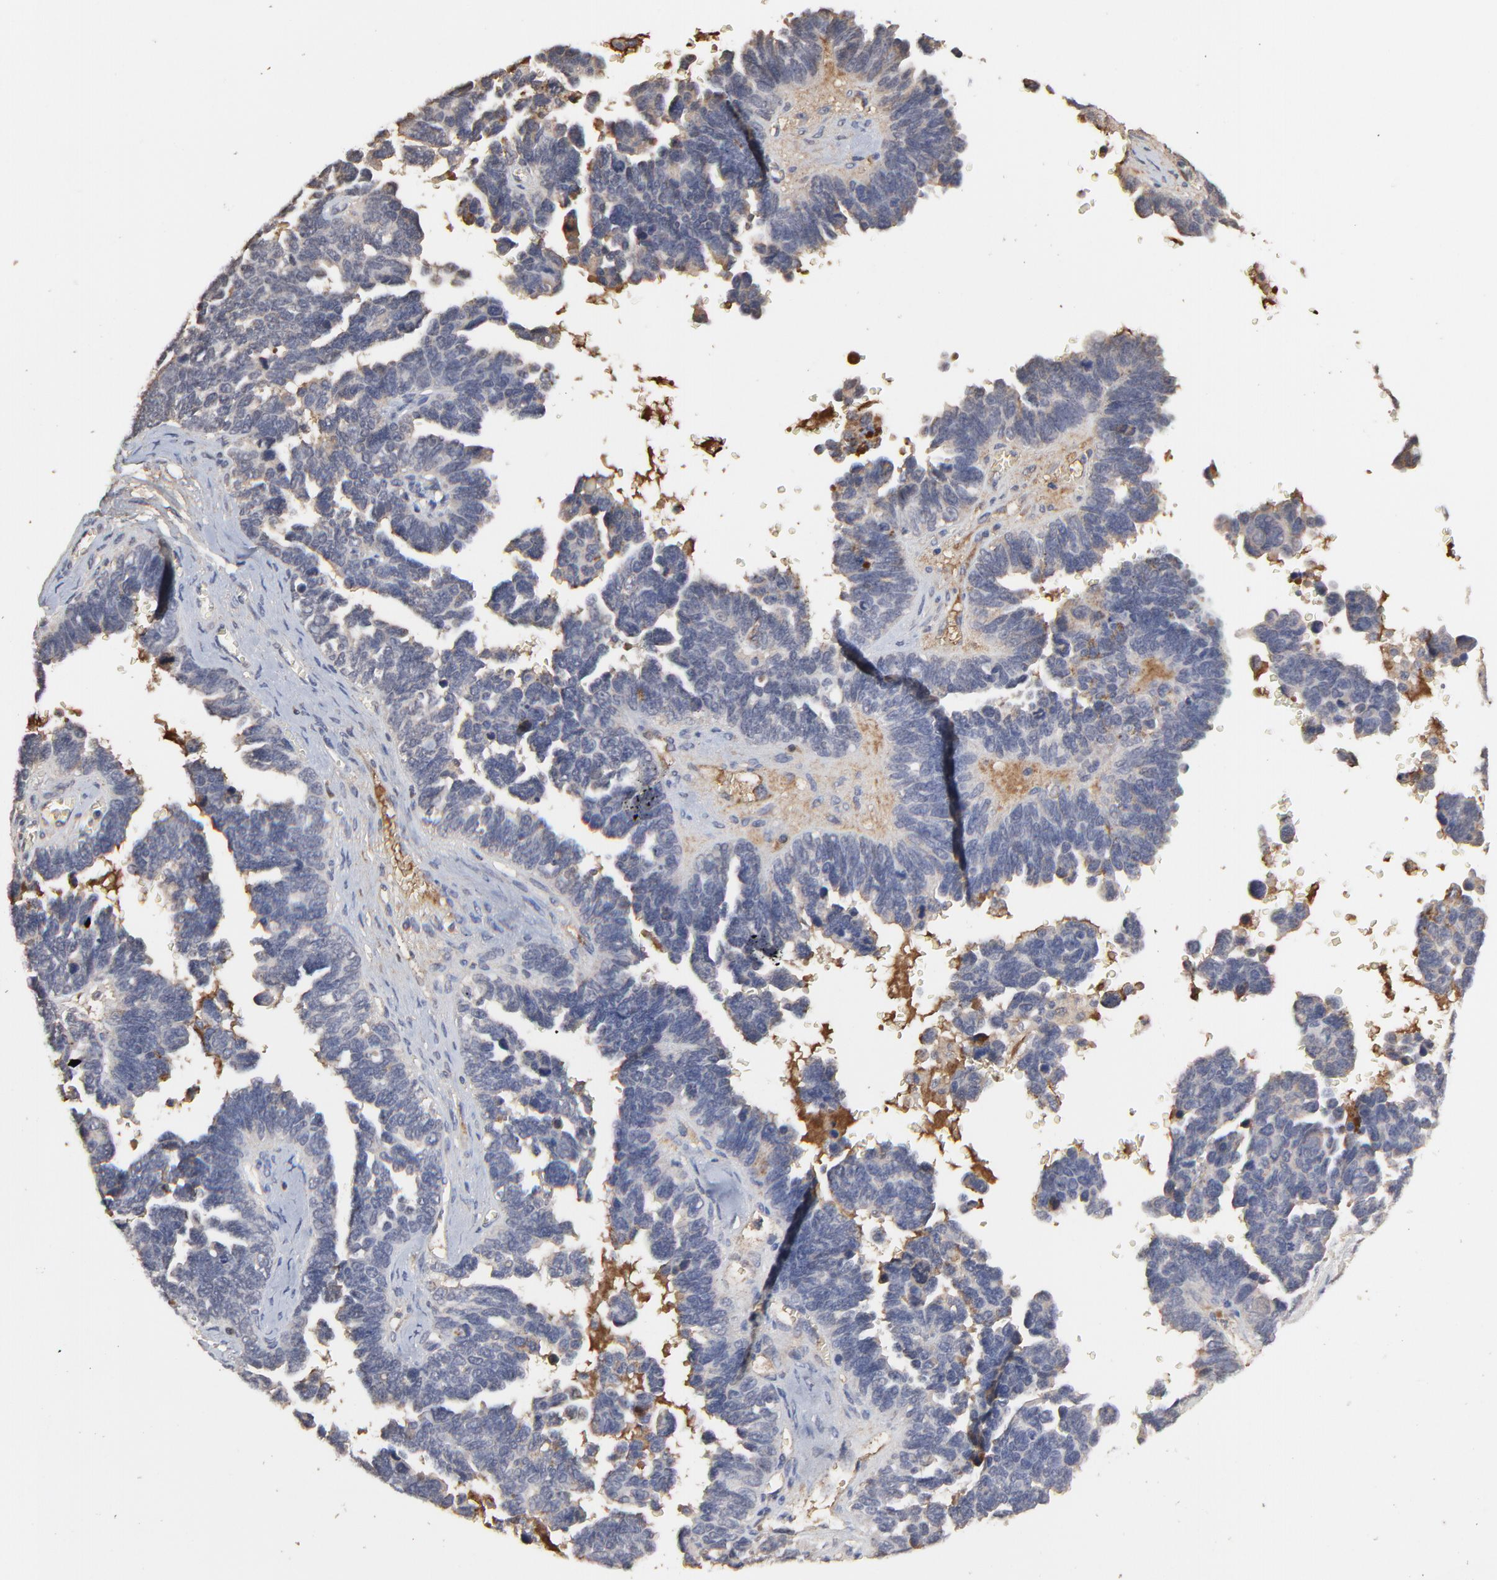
{"staining": {"intensity": "negative", "quantity": "none", "location": "none"}, "tissue": "ovarian cancer", "cell_type": "Tumor cells", "image_type": "cancer", "snomed": [{"axis": "morphology", "description": "Cystadenocarcinoma, serous, NOS"}, {"axis": "topography", "description": "Ovary"}], "caption": "Immunohistochemistry (IHC) photomicrograph of human ovarian cancer (serous cystadenocarcinoma) stained for a protein (brown), which shows no expression in tumor cells.", "gene": "VPREB3", "patient": {"sex": "female", "age": 69}}